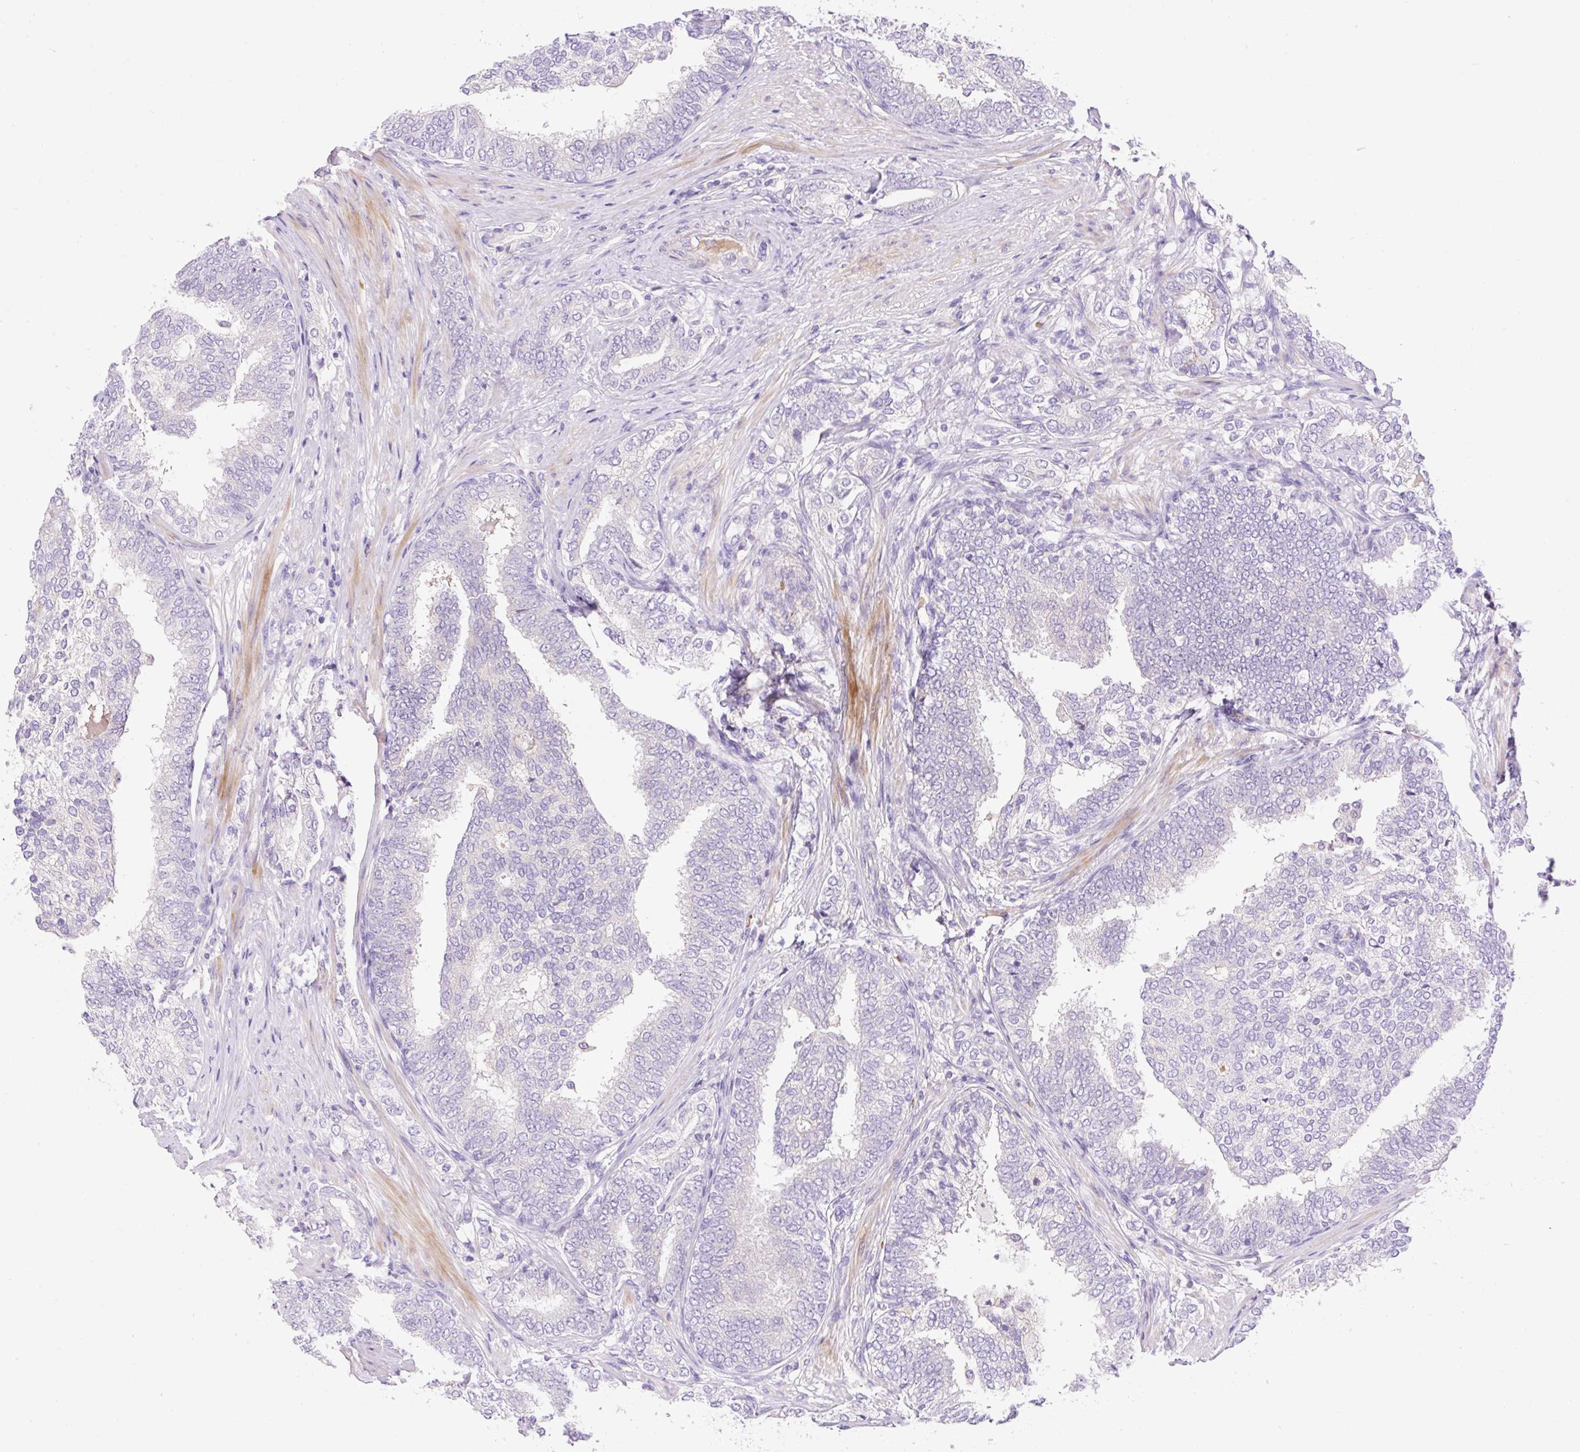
{"staining": {"intensity": "negative", "quantity": "none", "location": "none"}, "tissue": "prostate cancer", "cell_type": "Tumor cells", "image_type": "cancer", "snomed": [{"axis": "morphology", "description": "Adenocarcinoma, High grade"}, {"axis": "topography", "description": "Prostate"}], "caption": "Tumor cells are negative for protein expression in human prostate cancer.", "gene": "LHFPL5", "patient": {"sex": "male", "age": 72}}